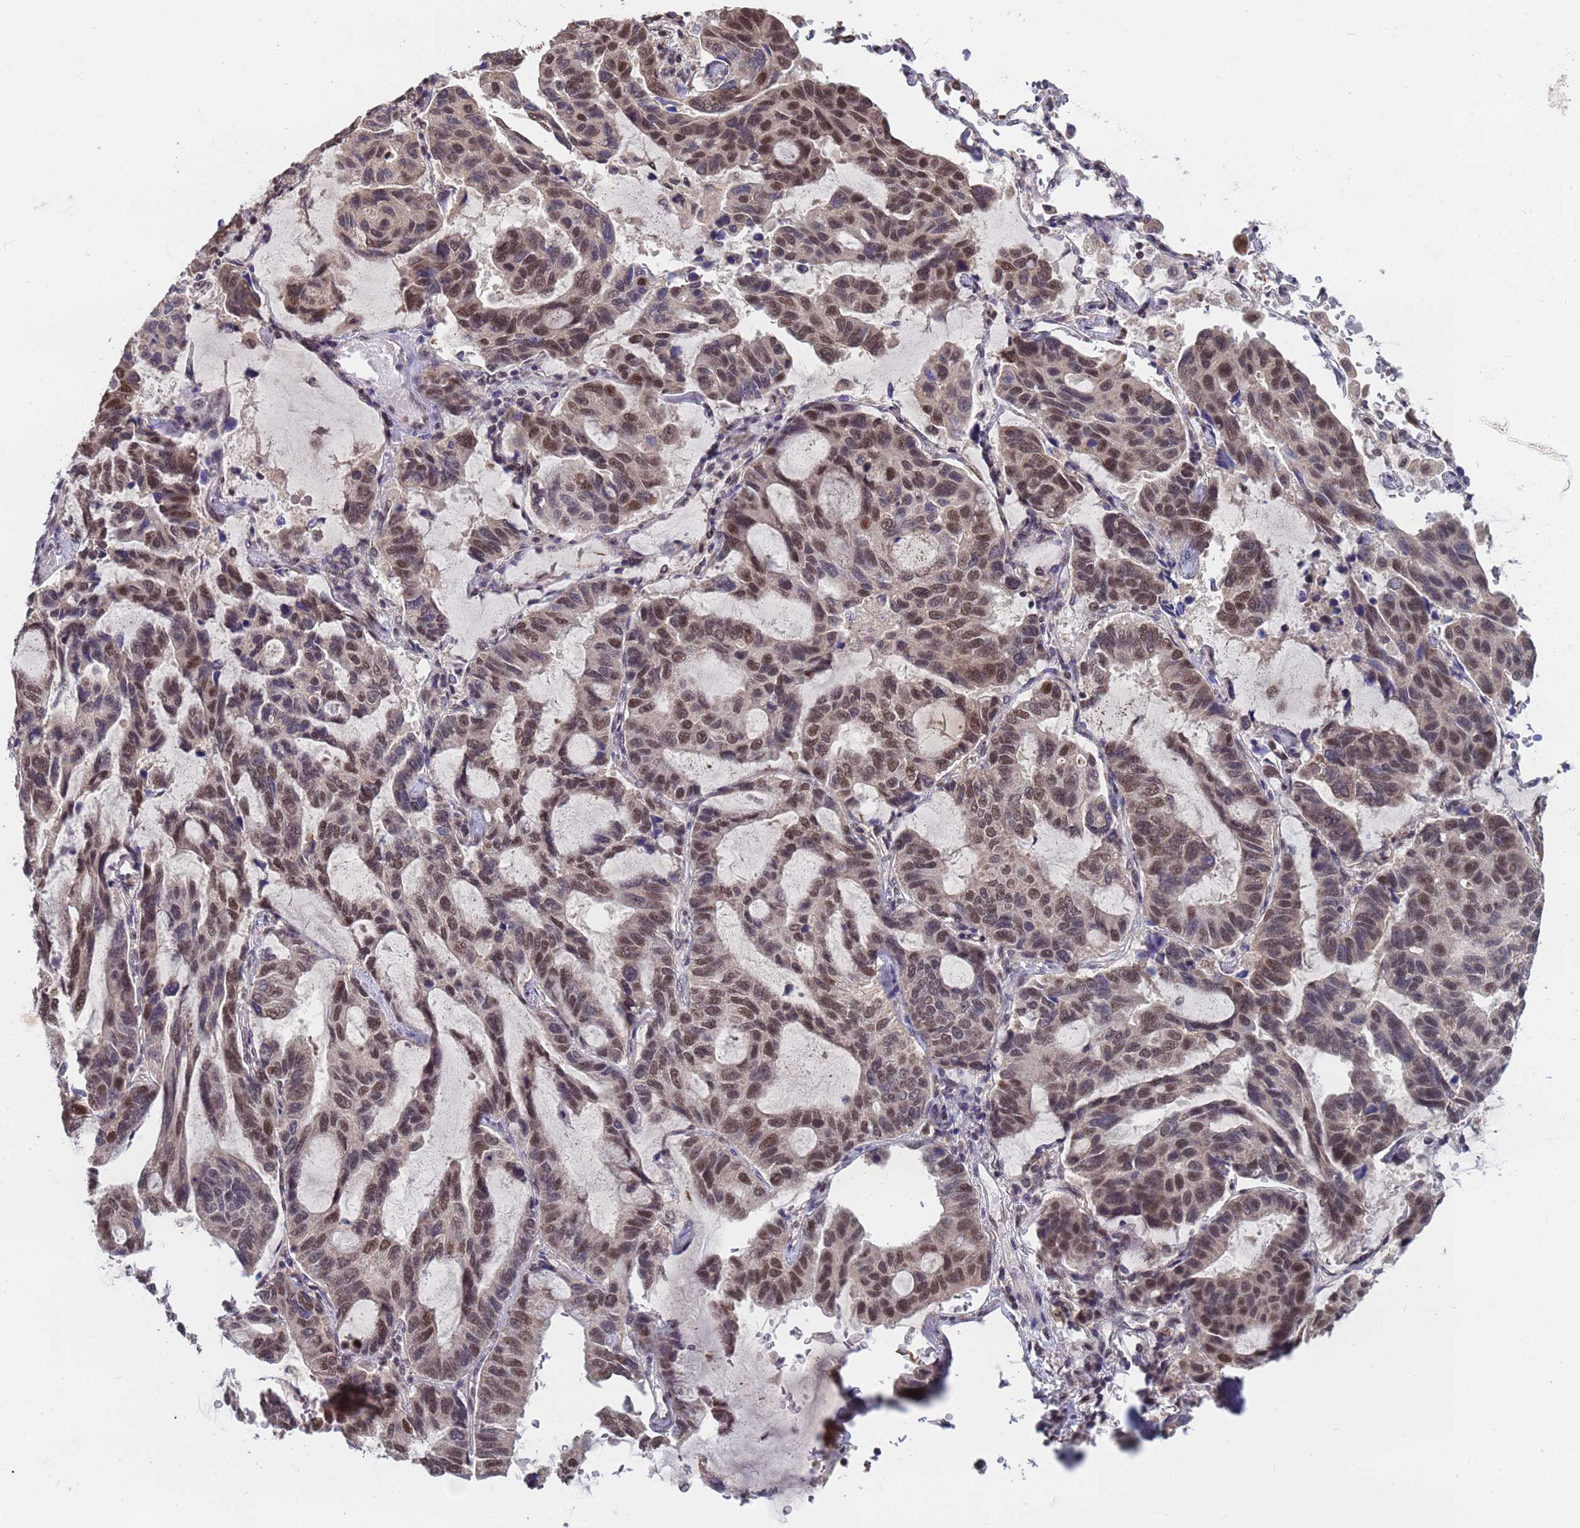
{"staining": {"intensity": "moderate", "quantity": "25%-75%", "location": "nuclear"}, "tissue": "lung cancer", "cell_type": "Tumor cells", "image_type": "cancer", "snomed": [{"axis": "morphology", "description": "Adenocarcinoma, NOS"}, {"axis": "topography", "description": "Lung"}], "caption": "Lung cancer stained with a protein marker reveals moderate staining in tumor cells.", "gene": "DENND2B", "patient": {"sex": "male", "age": 64}}